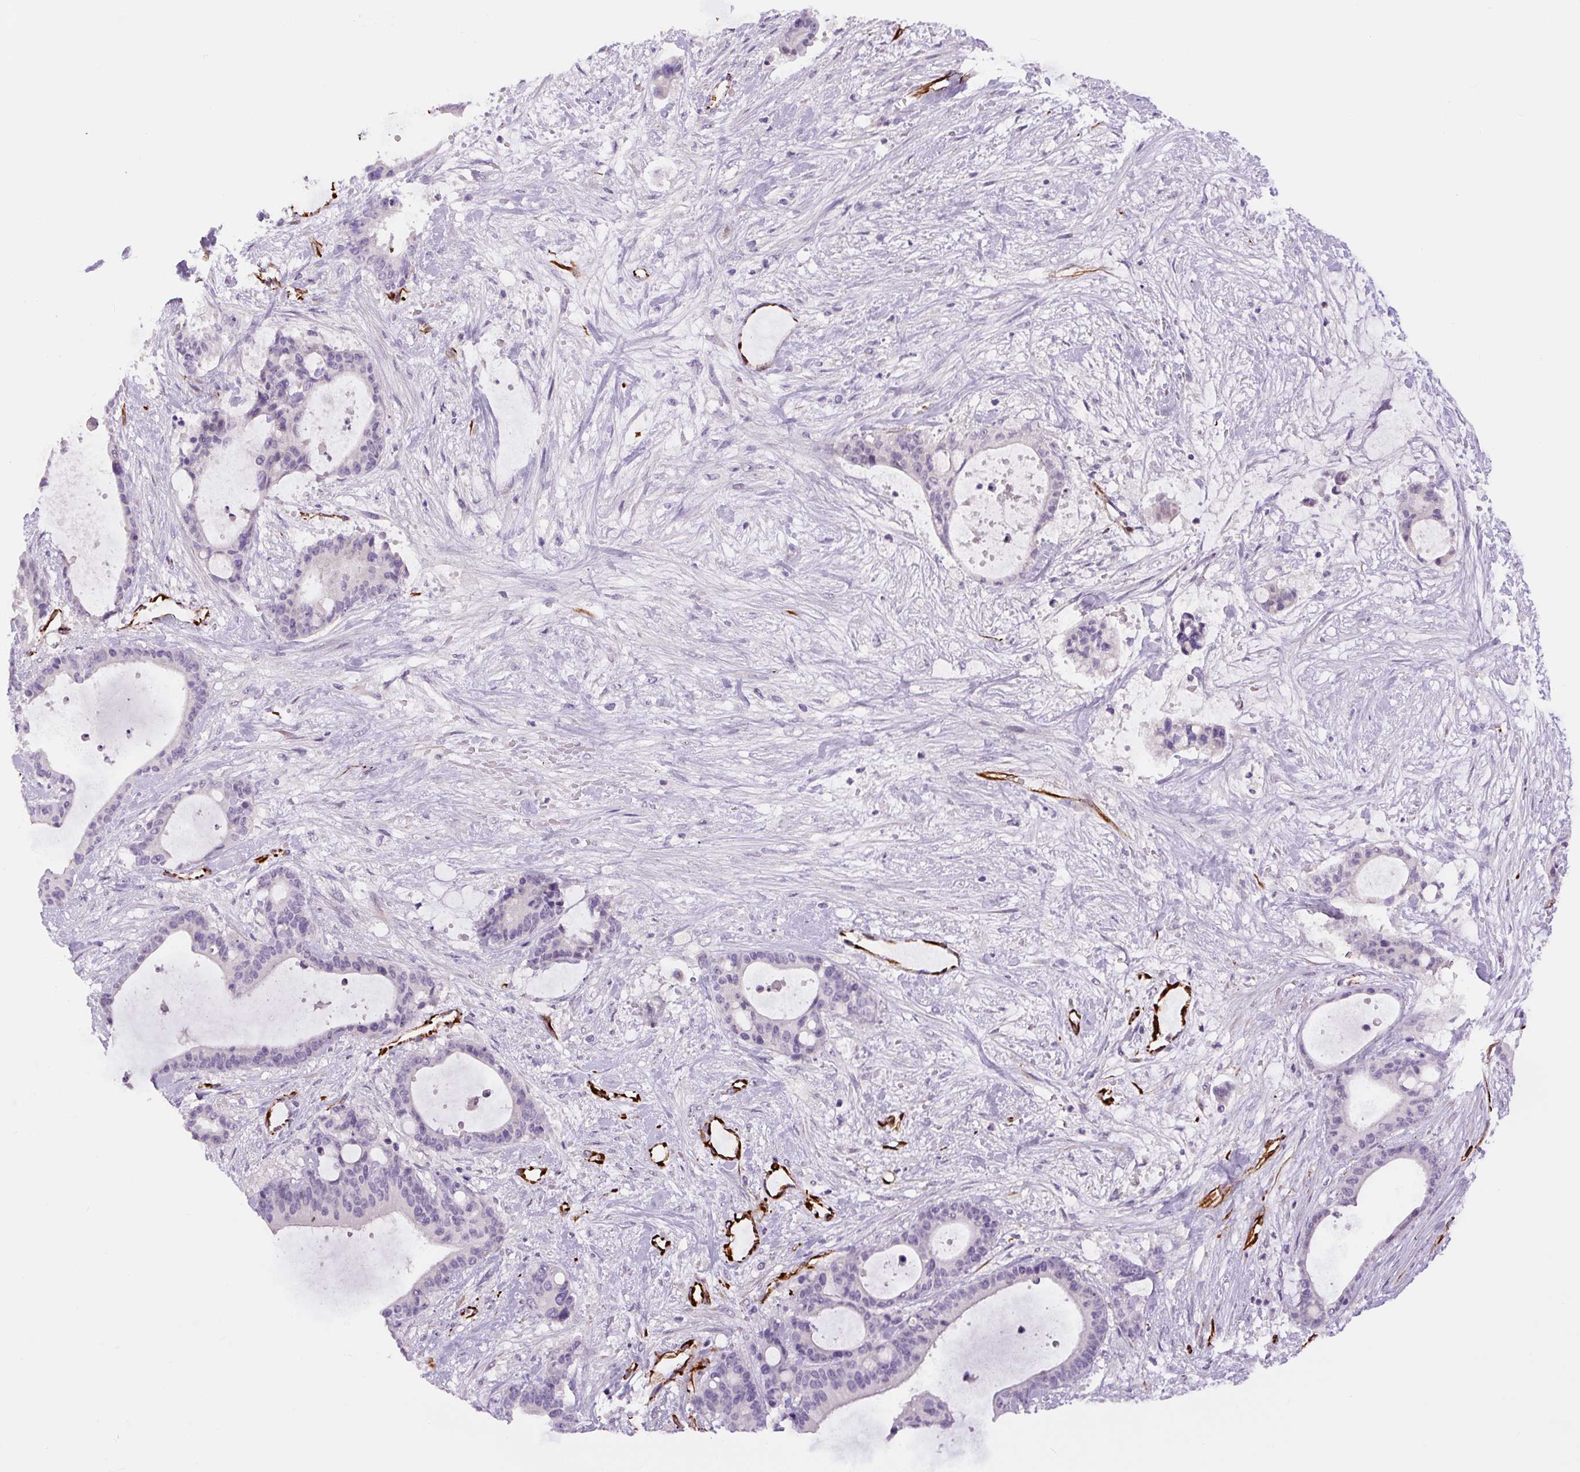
{"staining": {"intensity": "negative", "quantity": "none", "location": "none"}, "tissue": "liver cancer", "cell_type": "Tumor cells", "image_type": "cancer", "snomed": [{"axis": "morphology", "description": "Normal tissue, NOS"}, {"axis": "morphology", "description": "Cholangiocarcinoma"}, {"axis": "topography", "description": "Liver"}, {"axis": "topography", "description": "Peripheral nerve tissue"}], "caption": "Human liver cholangiocarcinoma stained for a protein using immunohistochemistry demonstrates no expression in tumor cells.", "gene": "NES", "patient": {"sex": "female", "age": 73}}